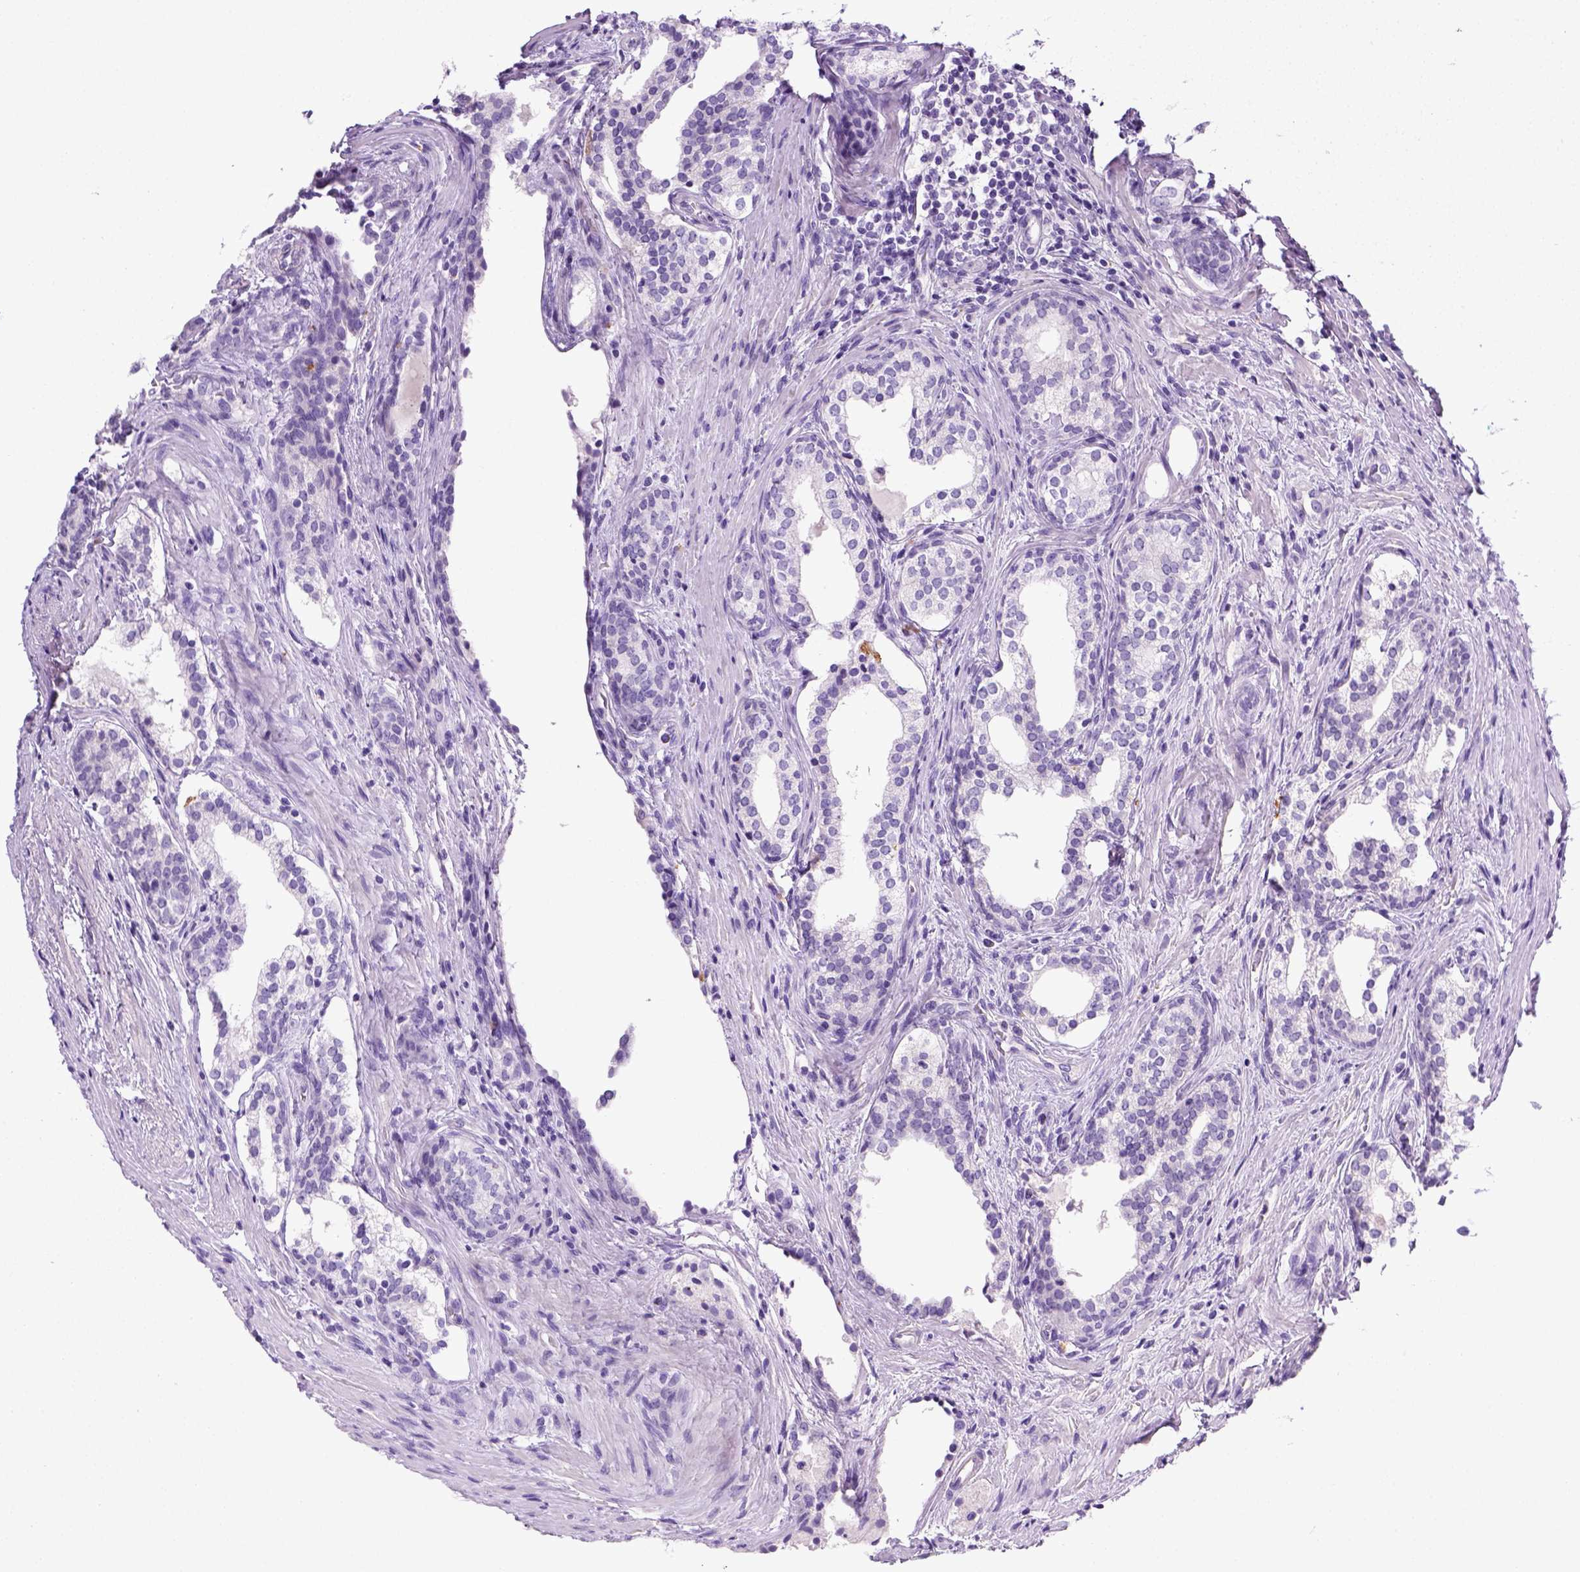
{"staining": {"intensity": "negative", "quantity": "none", "location": "none"}, "tissue": "prostate cancer", "cell_type": "Tumor cells", "image_type": "cancer", "snomed": [{"axis": "morphology", "description": "Adenocarcinoma, NOS"}, {"axis": "morphology", "description": "Adenocarcinoma, High grade"}, {"axis": "topography", "description": "Prostate"}], "caption": "Adenocarcinoma (prostate) was stained to show a protein in brown. There is no significant positivity in tumor cells.", "gene": "KRT71", "patient": {"sex": "male", "age": 61}}